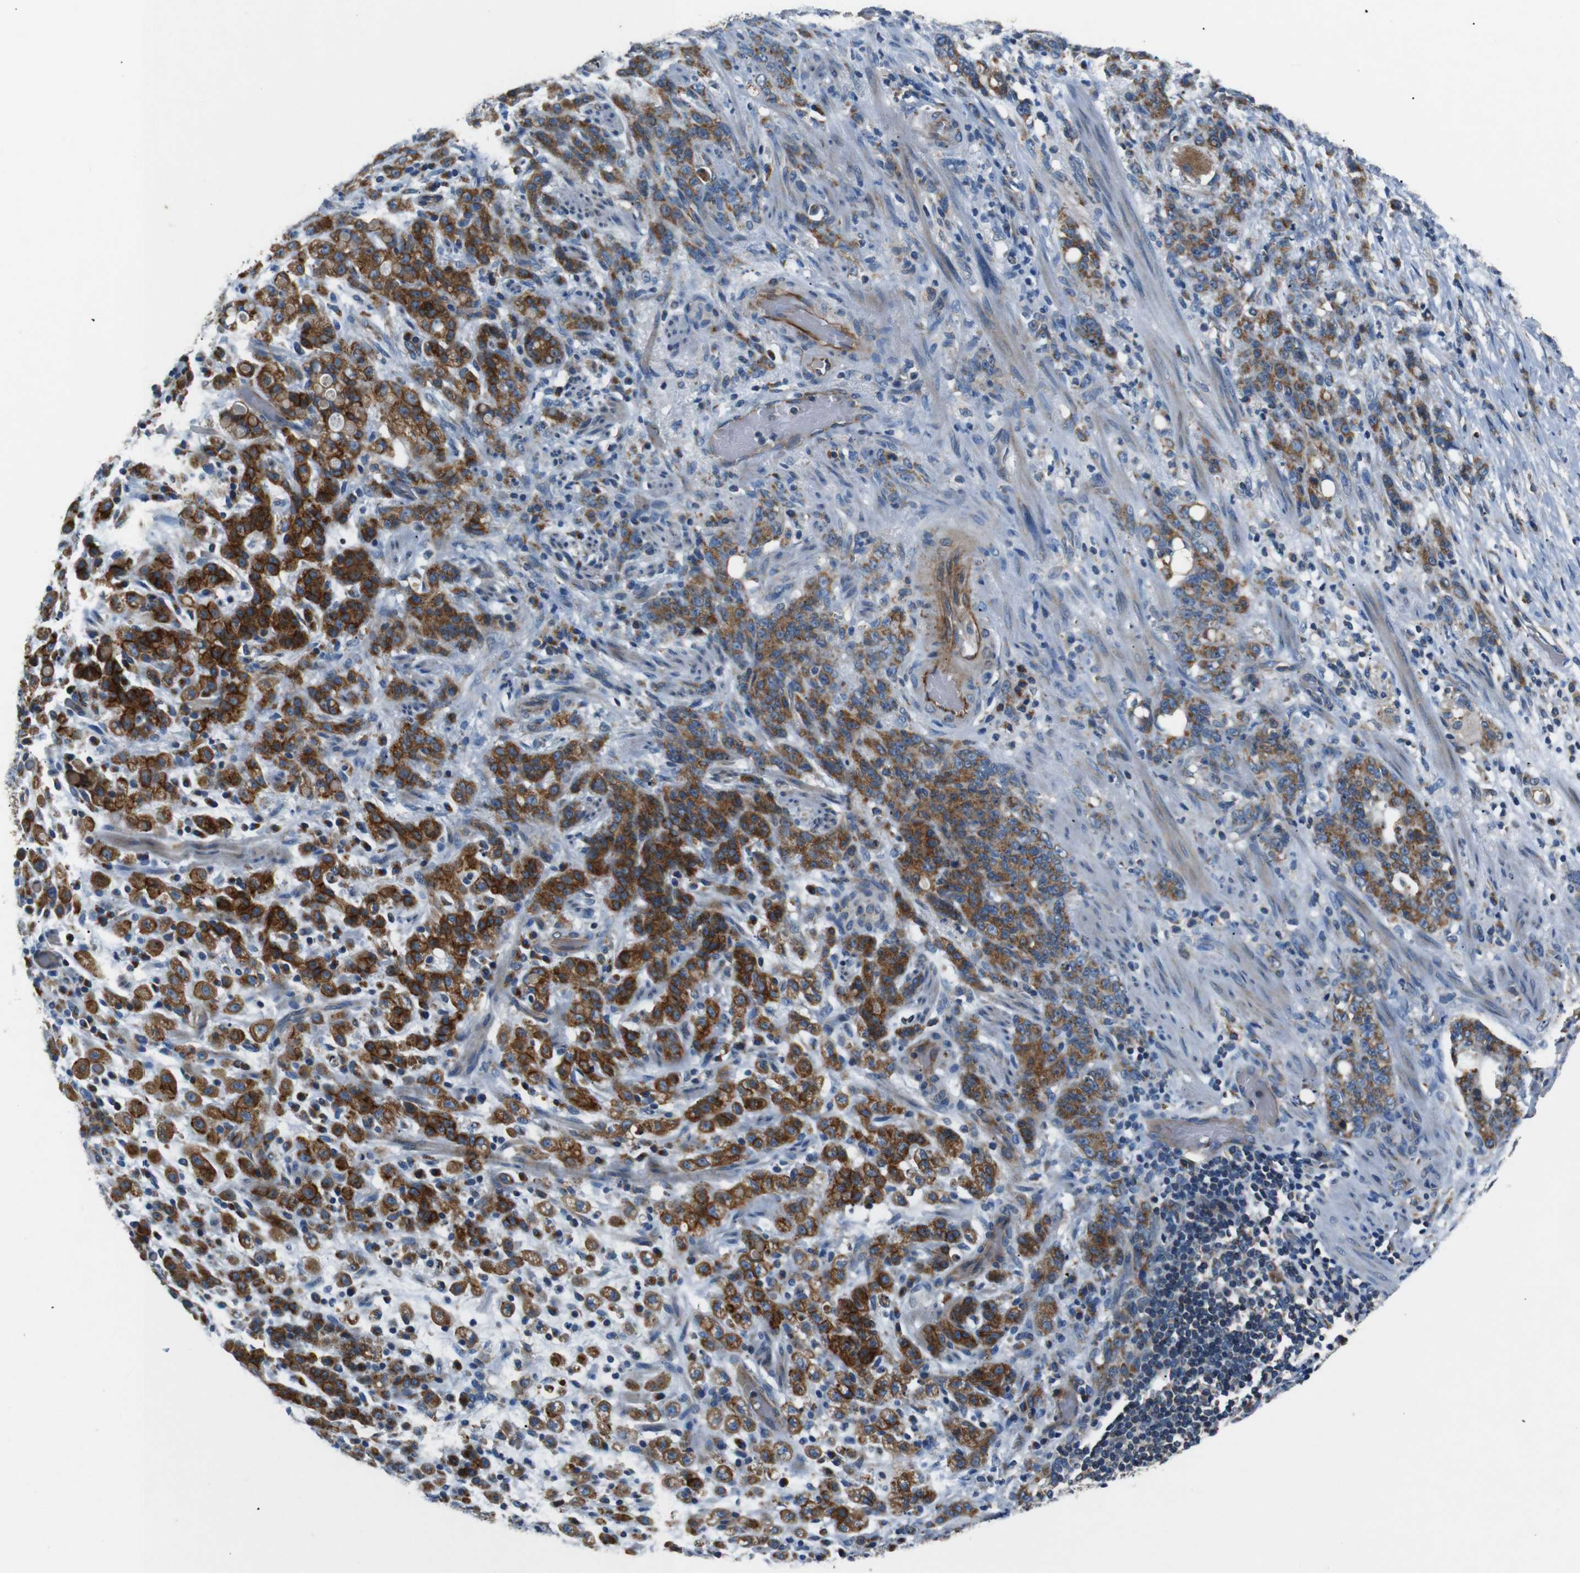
{"staining": {"intensity": "strong", "quantity": "25%-75%", "location": "cytoplasmic/membranous"}, "tissue": "stomach cancer", "cell_type": "Tumor cells", "image_type": "cancer", "snomed": [{"axis": "morphology", "description": "Adenocarcinoma, NOS"}, {"axis": "topography", "description": "Stomach, lower"}], "caption": "Brown immunohistochemical staining in human stomach cancer displays strong cytoplasmic/membranous positivity in approximately 25%-75% of tumor cells. Using DAB (3,3'-diaminobenzidine) (brown) and hematoxylin (blue) stains, captured at high magnification using brightfield microscopy.", "gene": "NETO2", "patient": {"sex": "male", "age": 88}}